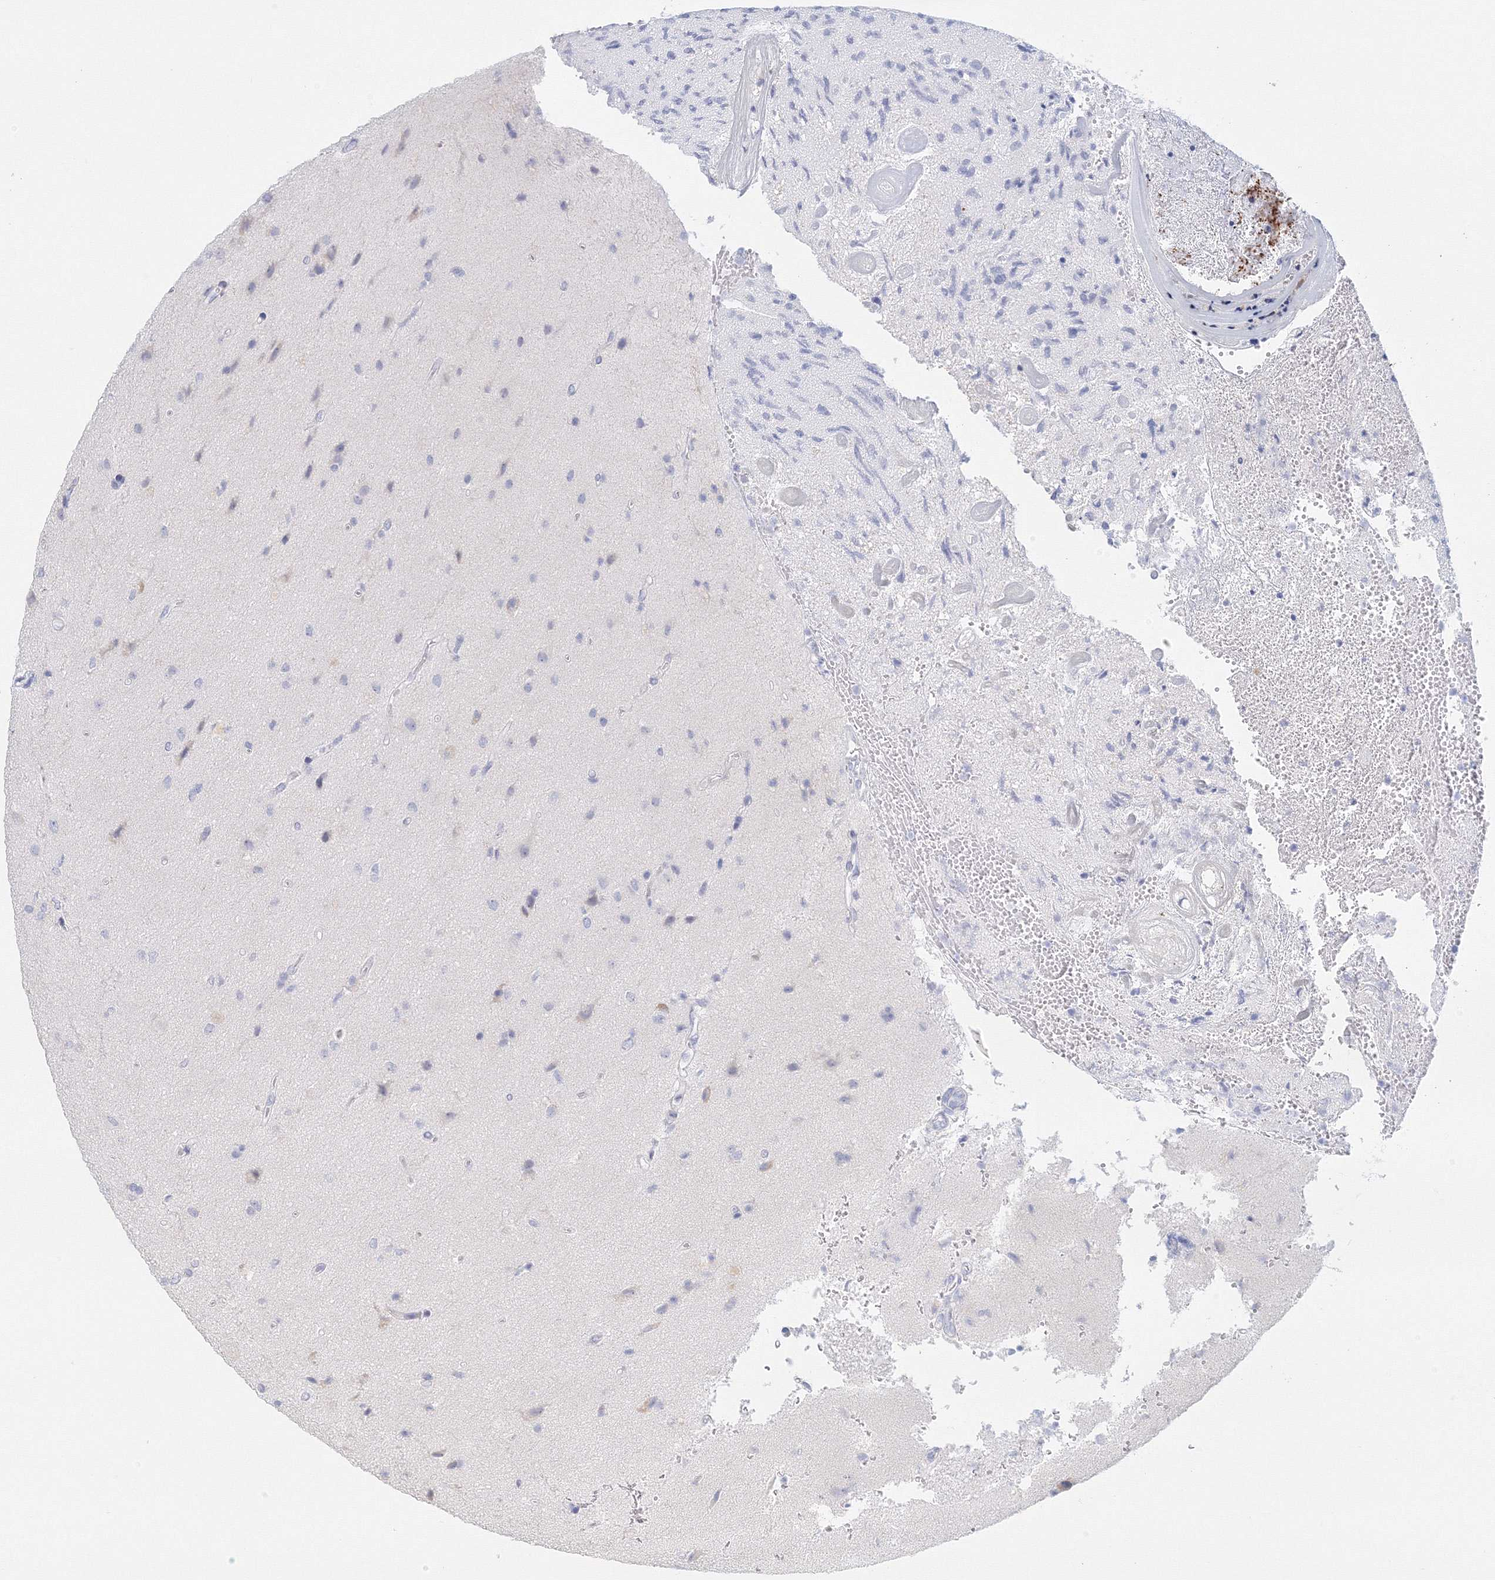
{"staining": {"intensity": "negative", "quantity": "none", "location": "none"}, "tissue": "glioma", "cell_type": "Tumor cells", "image_type": "cancer", "snomed": [{"axis": "morphology", "description": "Glioma, malignant, High grade"}, {"axis": "topography", "description": "Brain"}], "caption": "Immunohistochemistry micrograph of human malignant high-grade glioma stained for a protein (brown), which demonstrates no positivity in tumor cells.", "gene": "VSIG1", "patient": {"sex": "male", "age": 72}}